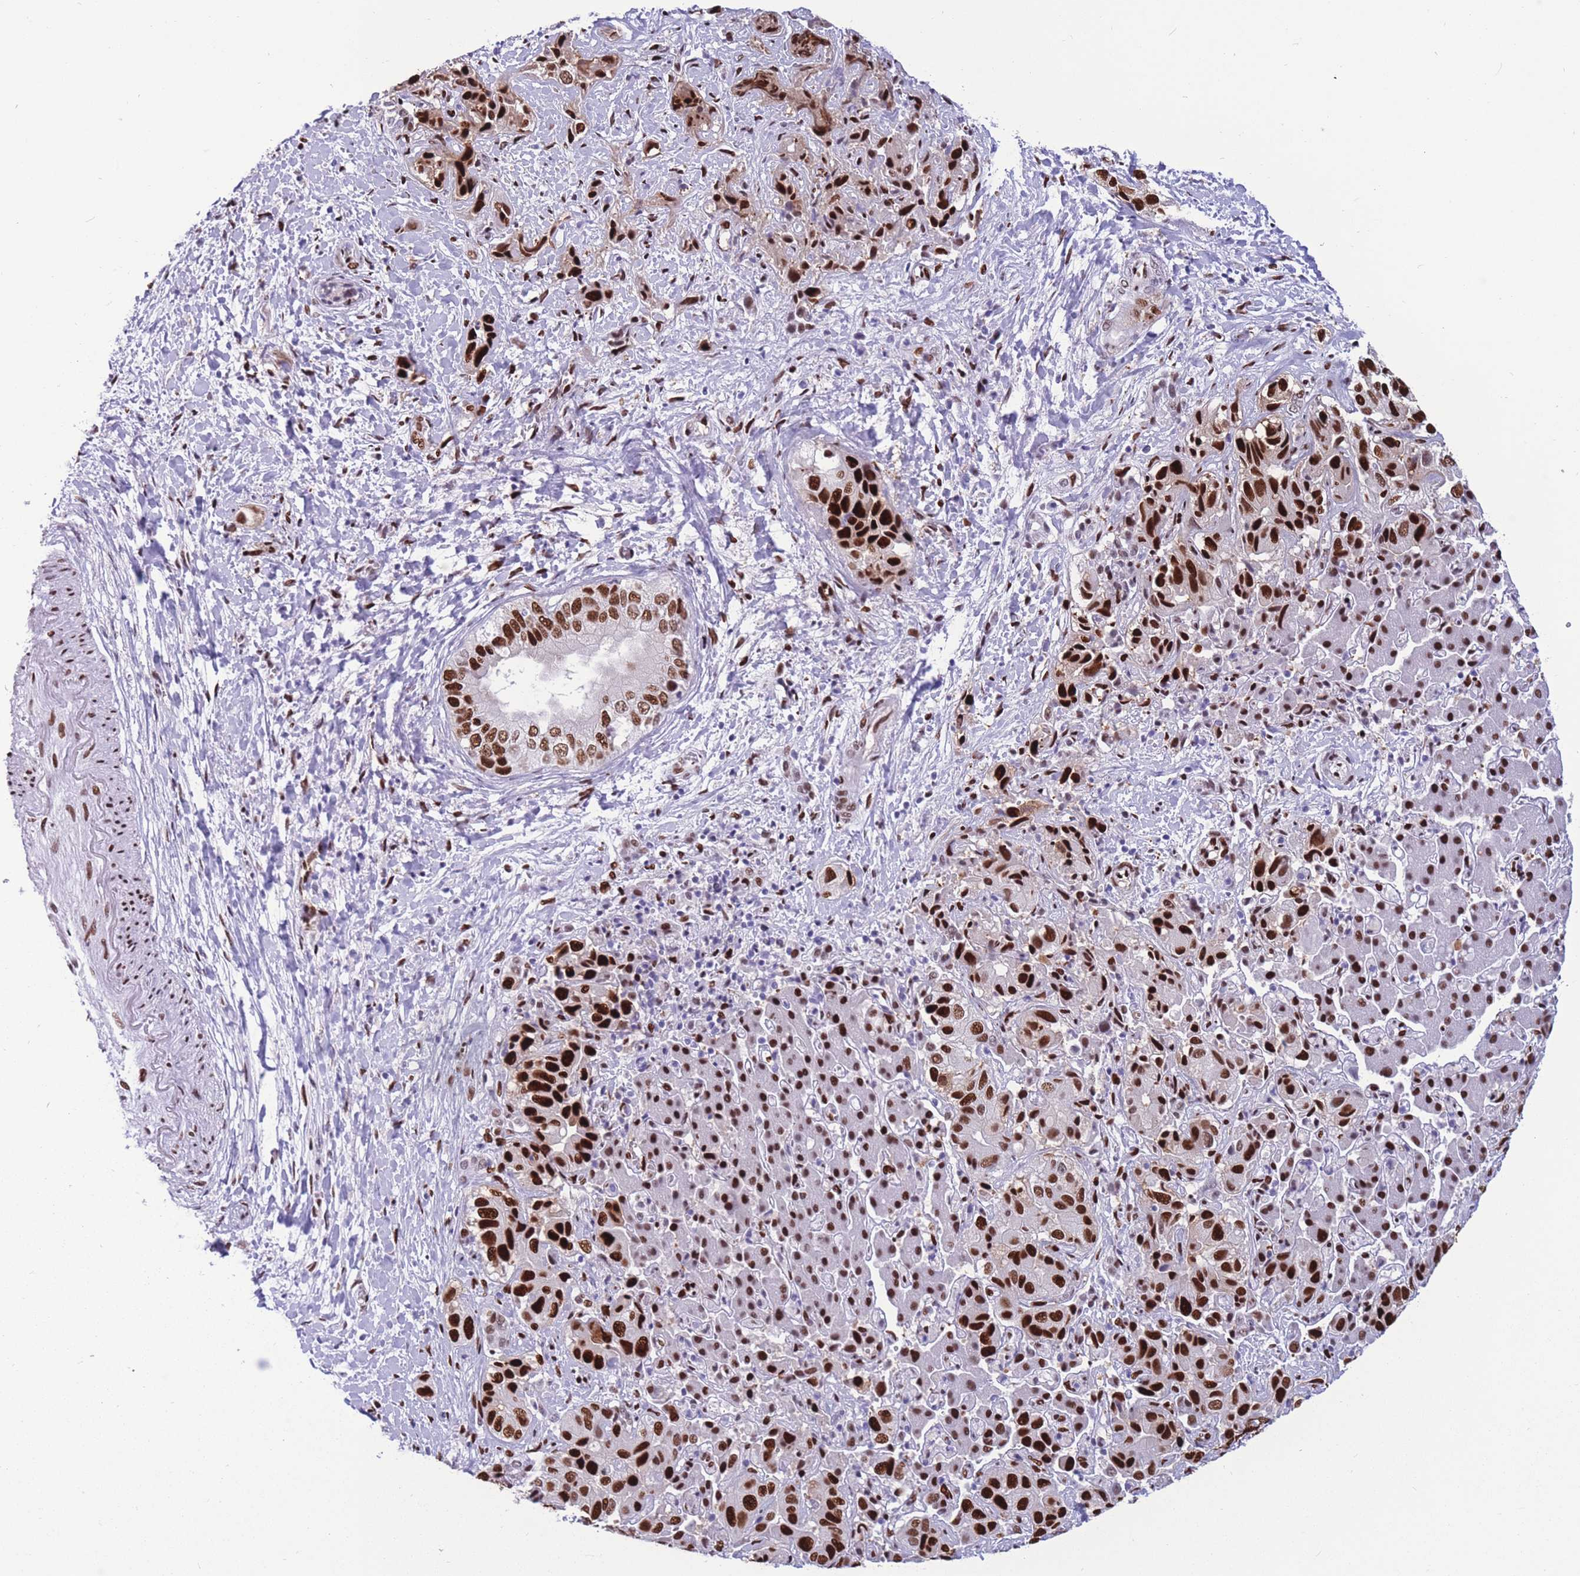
{"staining": {"intensity": "strong", "quantity": ">75%", "location": "nuclear"}, "tissue": "liver cancer", "cell_type": "Tumor cells", "image_type": "cancer", "snomed": [{"axis": "morphology", "description": "Cholangiocarcinoma"}, {"axis": "topography", "description": "Liver"}], "caption": "A micrograph of liver cholangiocarcinoma stained for a protein exhibits strong nuclear brown staining in tumor cells.", "gene": "NASP", "patient": {"sex": "female", "age": 52}}